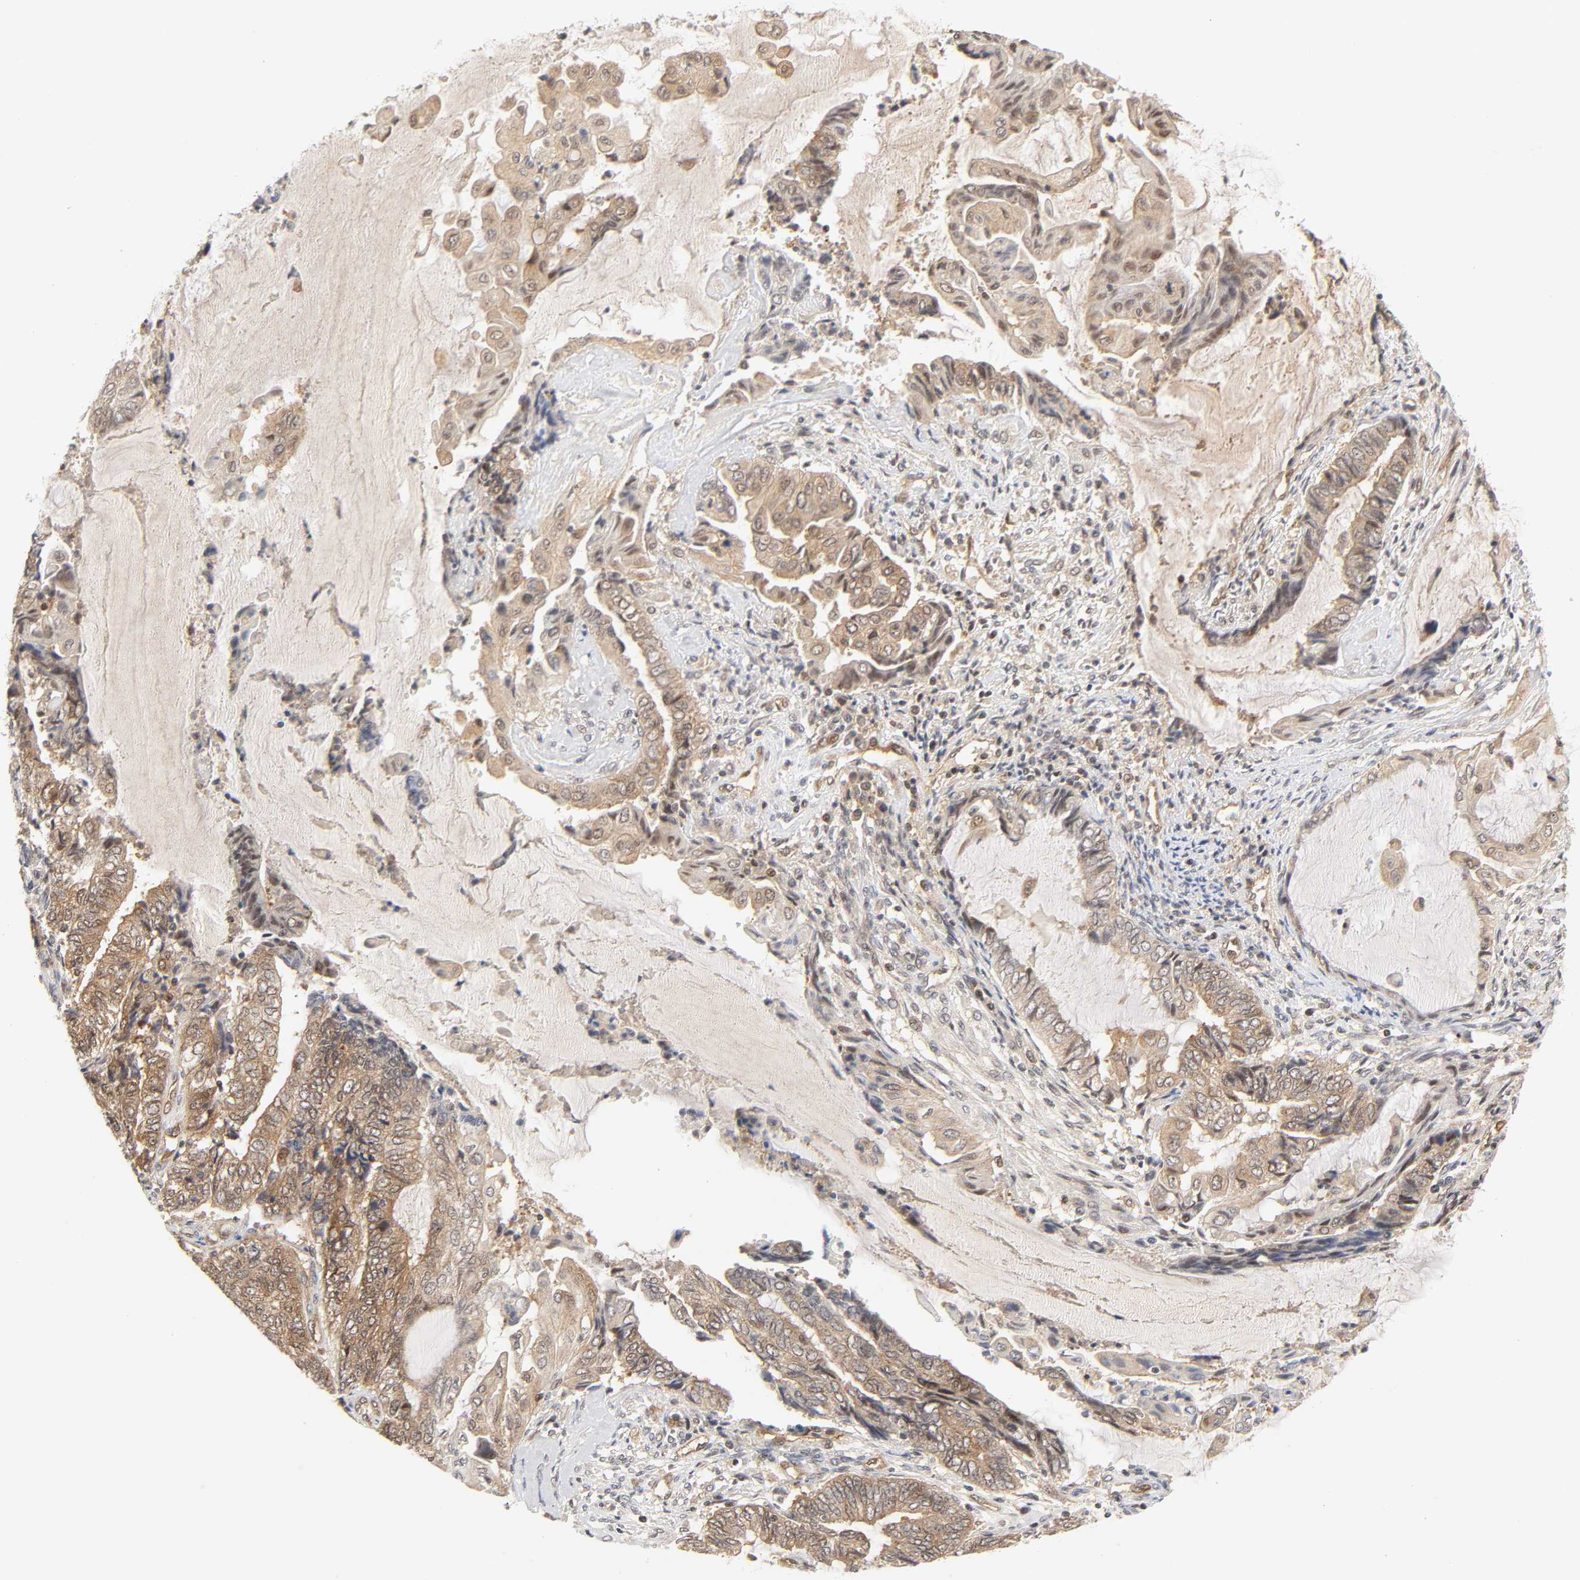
{"staining": {"intensity": "weak", "quantity": ">75%", "location": "cytoplasmic/membranous,nuclear"}, "tissue": "endometrial cancer", "cell_type": "Tumor cells", "image_type": "cancer", "snomed": [{"axis": "morphology", "description": "Adenocarcinoma, NOS"}, {"axis": "topography", "description": "Uterus"}, {"axis": "topography", "description": "Endometrium"}], "caption": "This photomicrograph shows immunohistochemistry (IHC) staining of human endometrial adenocarcinoma, with low weak cytoplasmic/membranous and nuclear staining in about >75% of tumor cells.", "gene": "CDC37", "patient": {"sex": "female", "age": 70}}